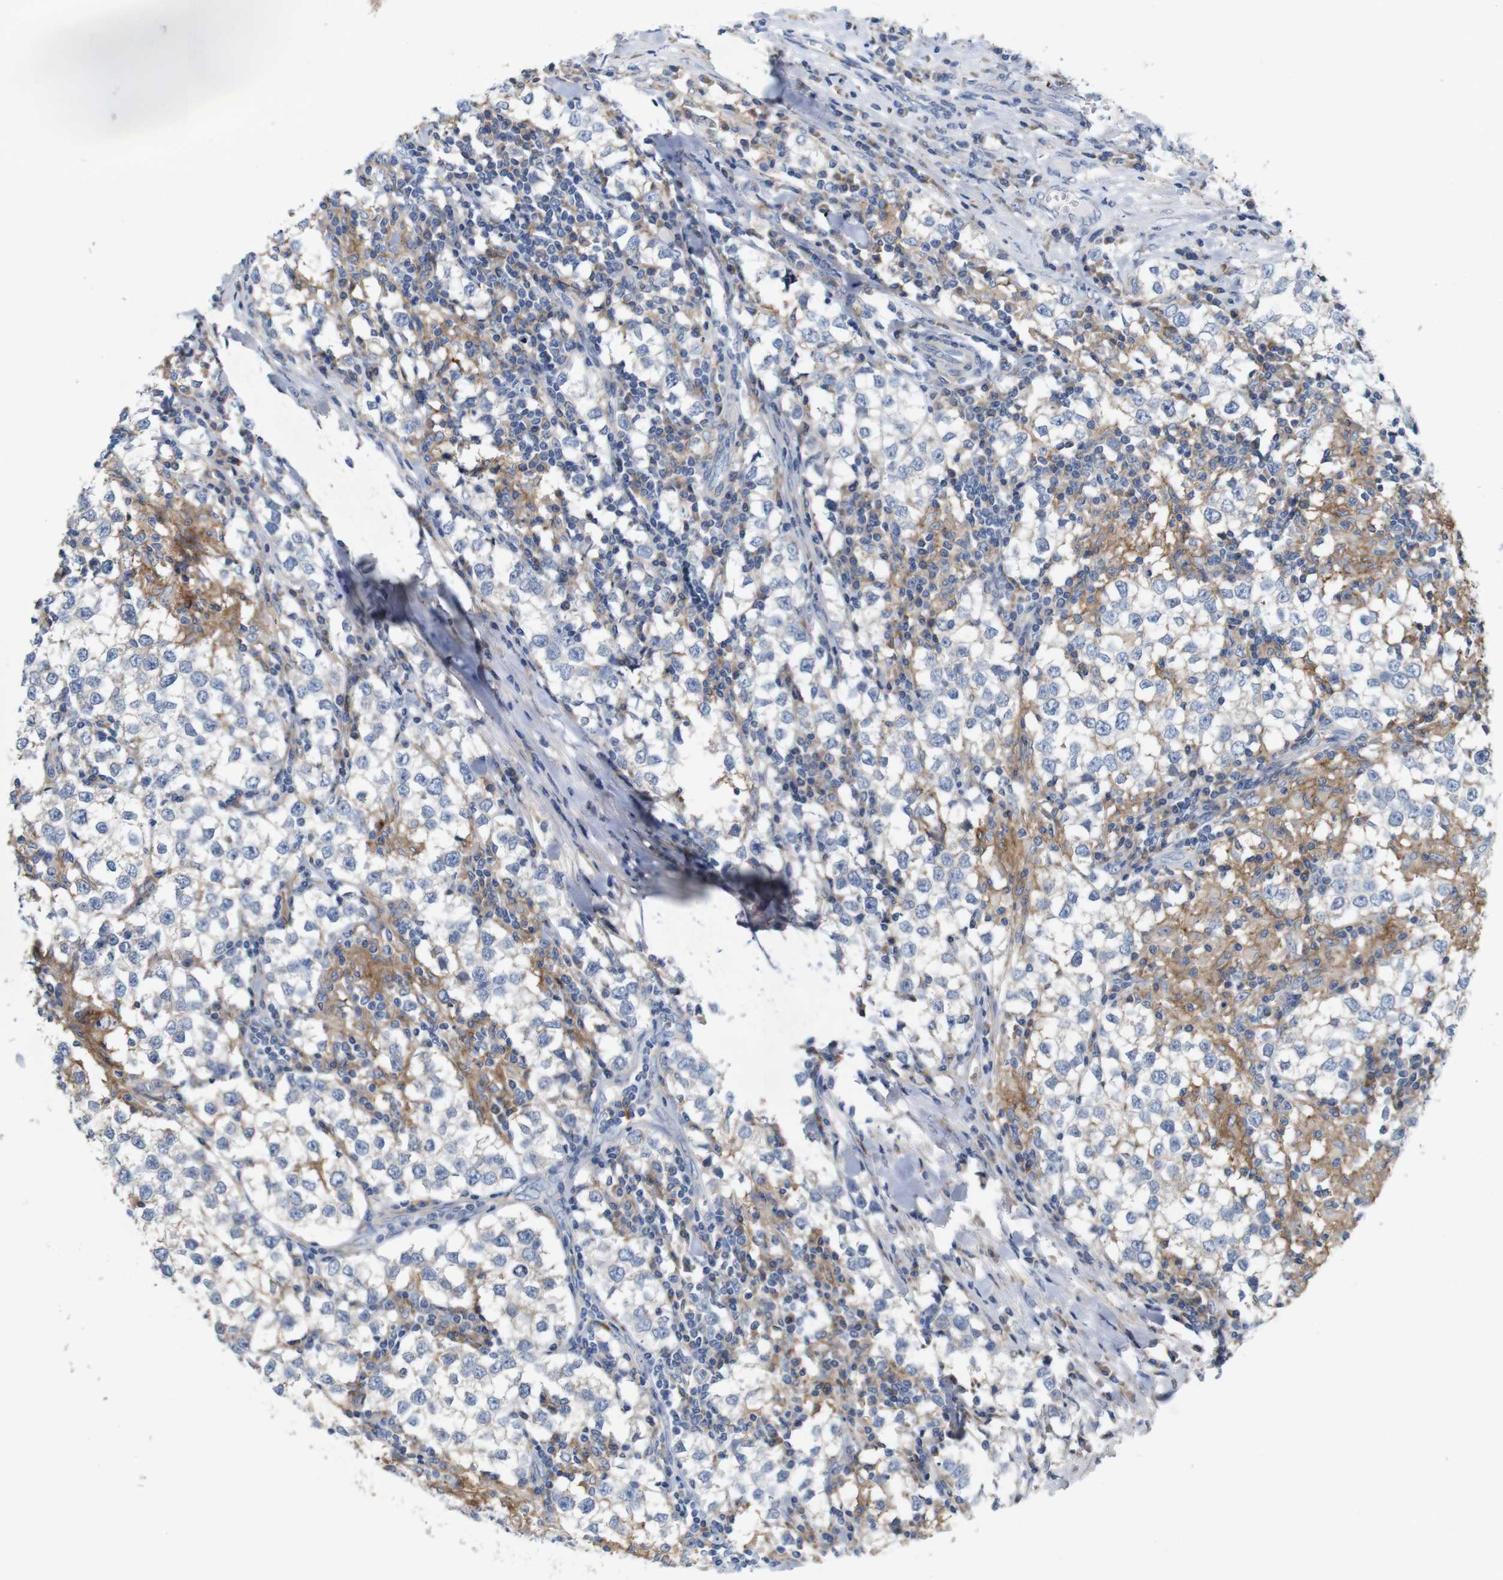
{"staining": {"intensity": "negative", "quantity": "none", "location": "none"}, "tissue": "testis cancer", "cell_type": "Tumor cells", "image_type": "cancer", "snomed": [{"axis": "morphology", "description": "Seminoma, NOS"}, {"axis": "morphology", "description": "Carcinoma, Embryonal, NOS"}, {"axis": "topography", "description": "Testis"}], "caption": "A high-resolution micrograph shows immunohistochemistry staining of seminoma (testis), which exhibits no significant expression in tumor cells.", "gene": "SIGLEC8", "patient": {"sex": "male", "age": 36}}